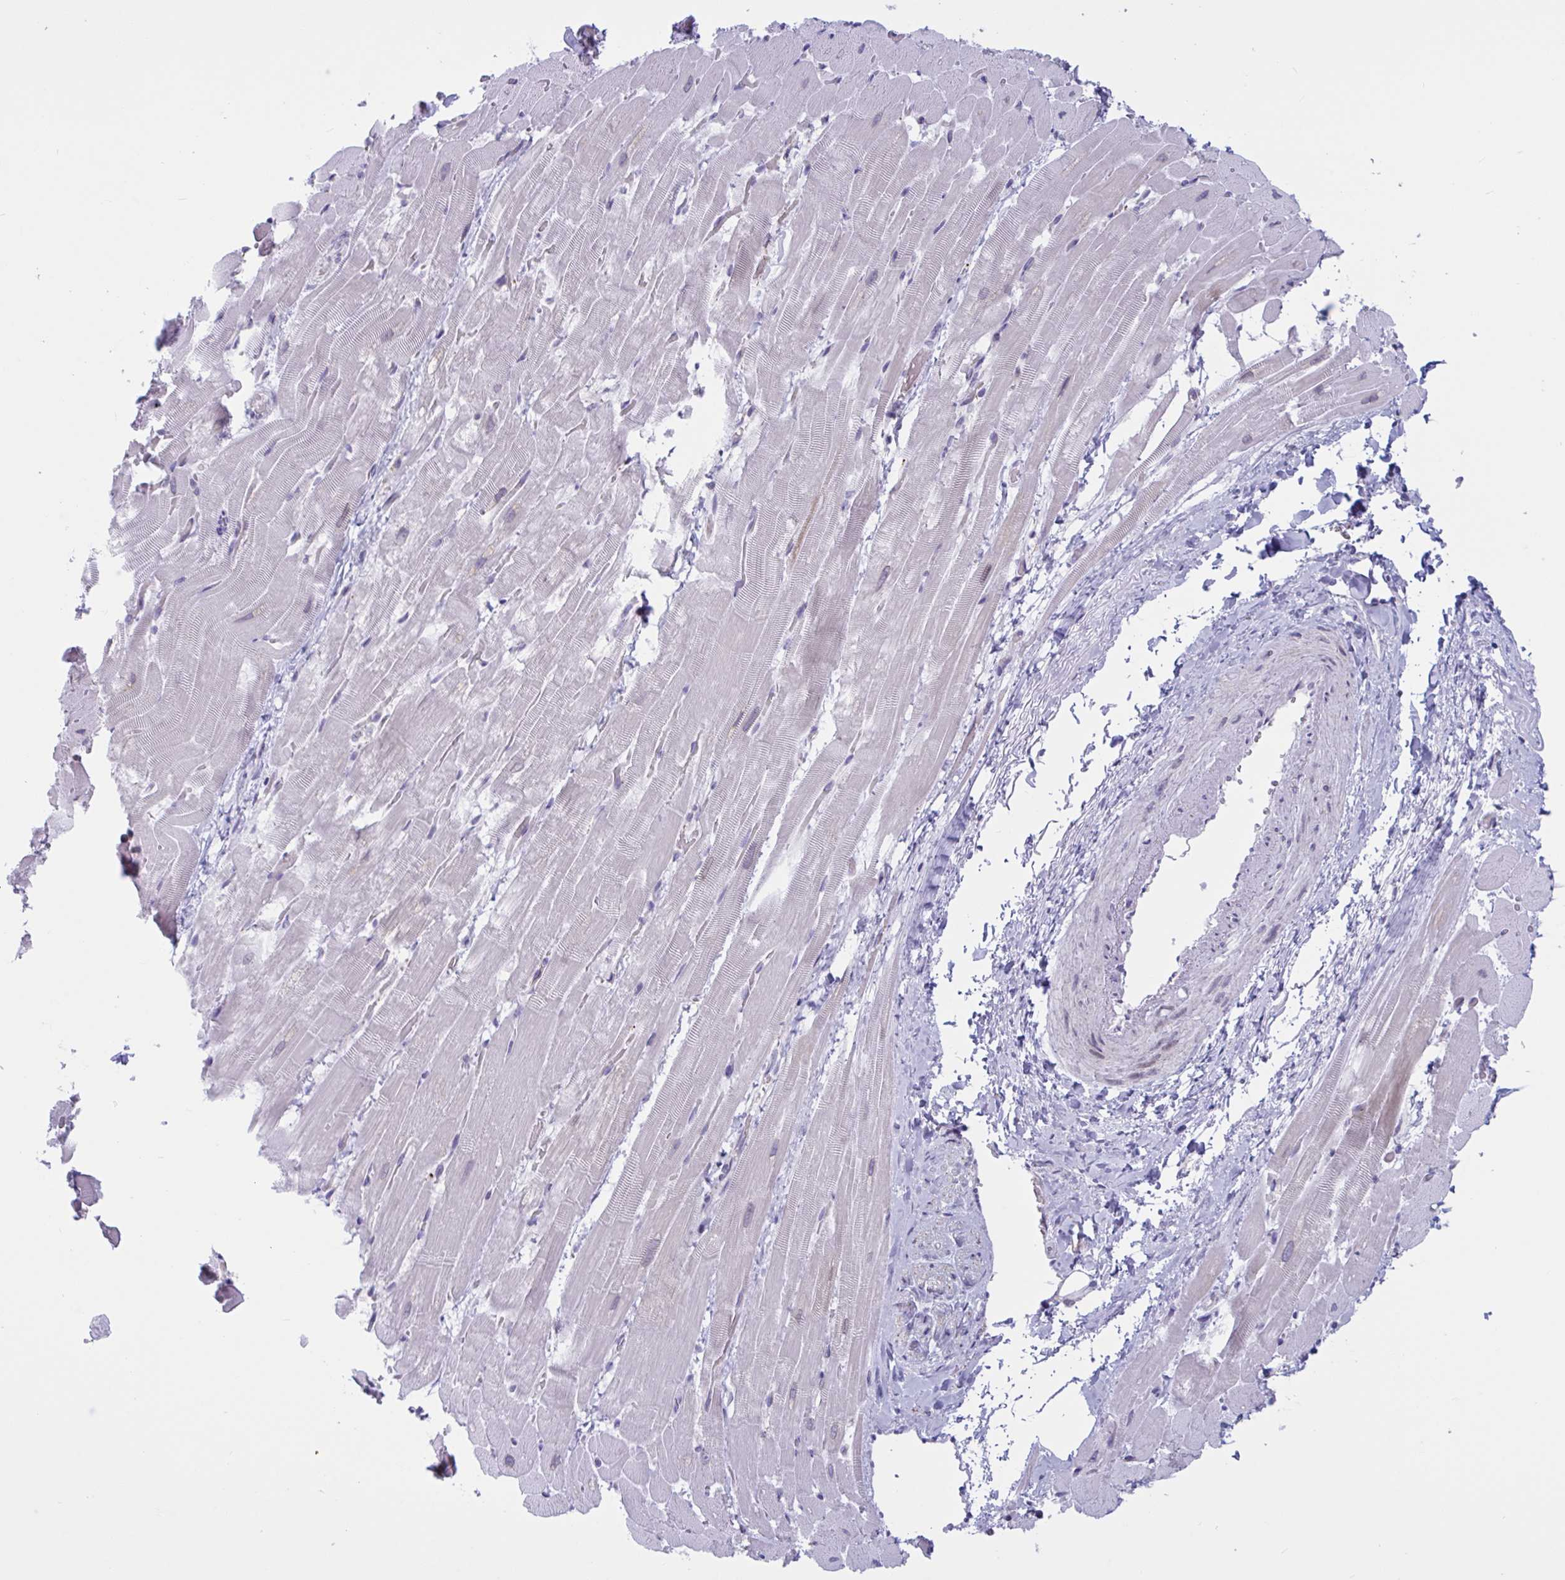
{"staining": {"intensity": "negative", "quantity": "none", "location": "none"}, "tissue": "heart muscle", "cell_type": "Cardiomyocytes", "image_type": "normal", "snomed": [{"axis": "morphology", "description": "Normal tissue, NOS"}, {"axis": "topography", "description": "Heart"}], "caption": "High magnification brightfield microscopy of unremarkable heart muscle stained with DAB (brown) and counterstained with hematoxylin (blue): cardiomyocytes show no significant staining. (DAB (3,3'-diaminobenzidine) immunohistochemistry with hematoxylin counter stain).", "gene": "TANK", "patient": {"sex": "male", "age": 37}}